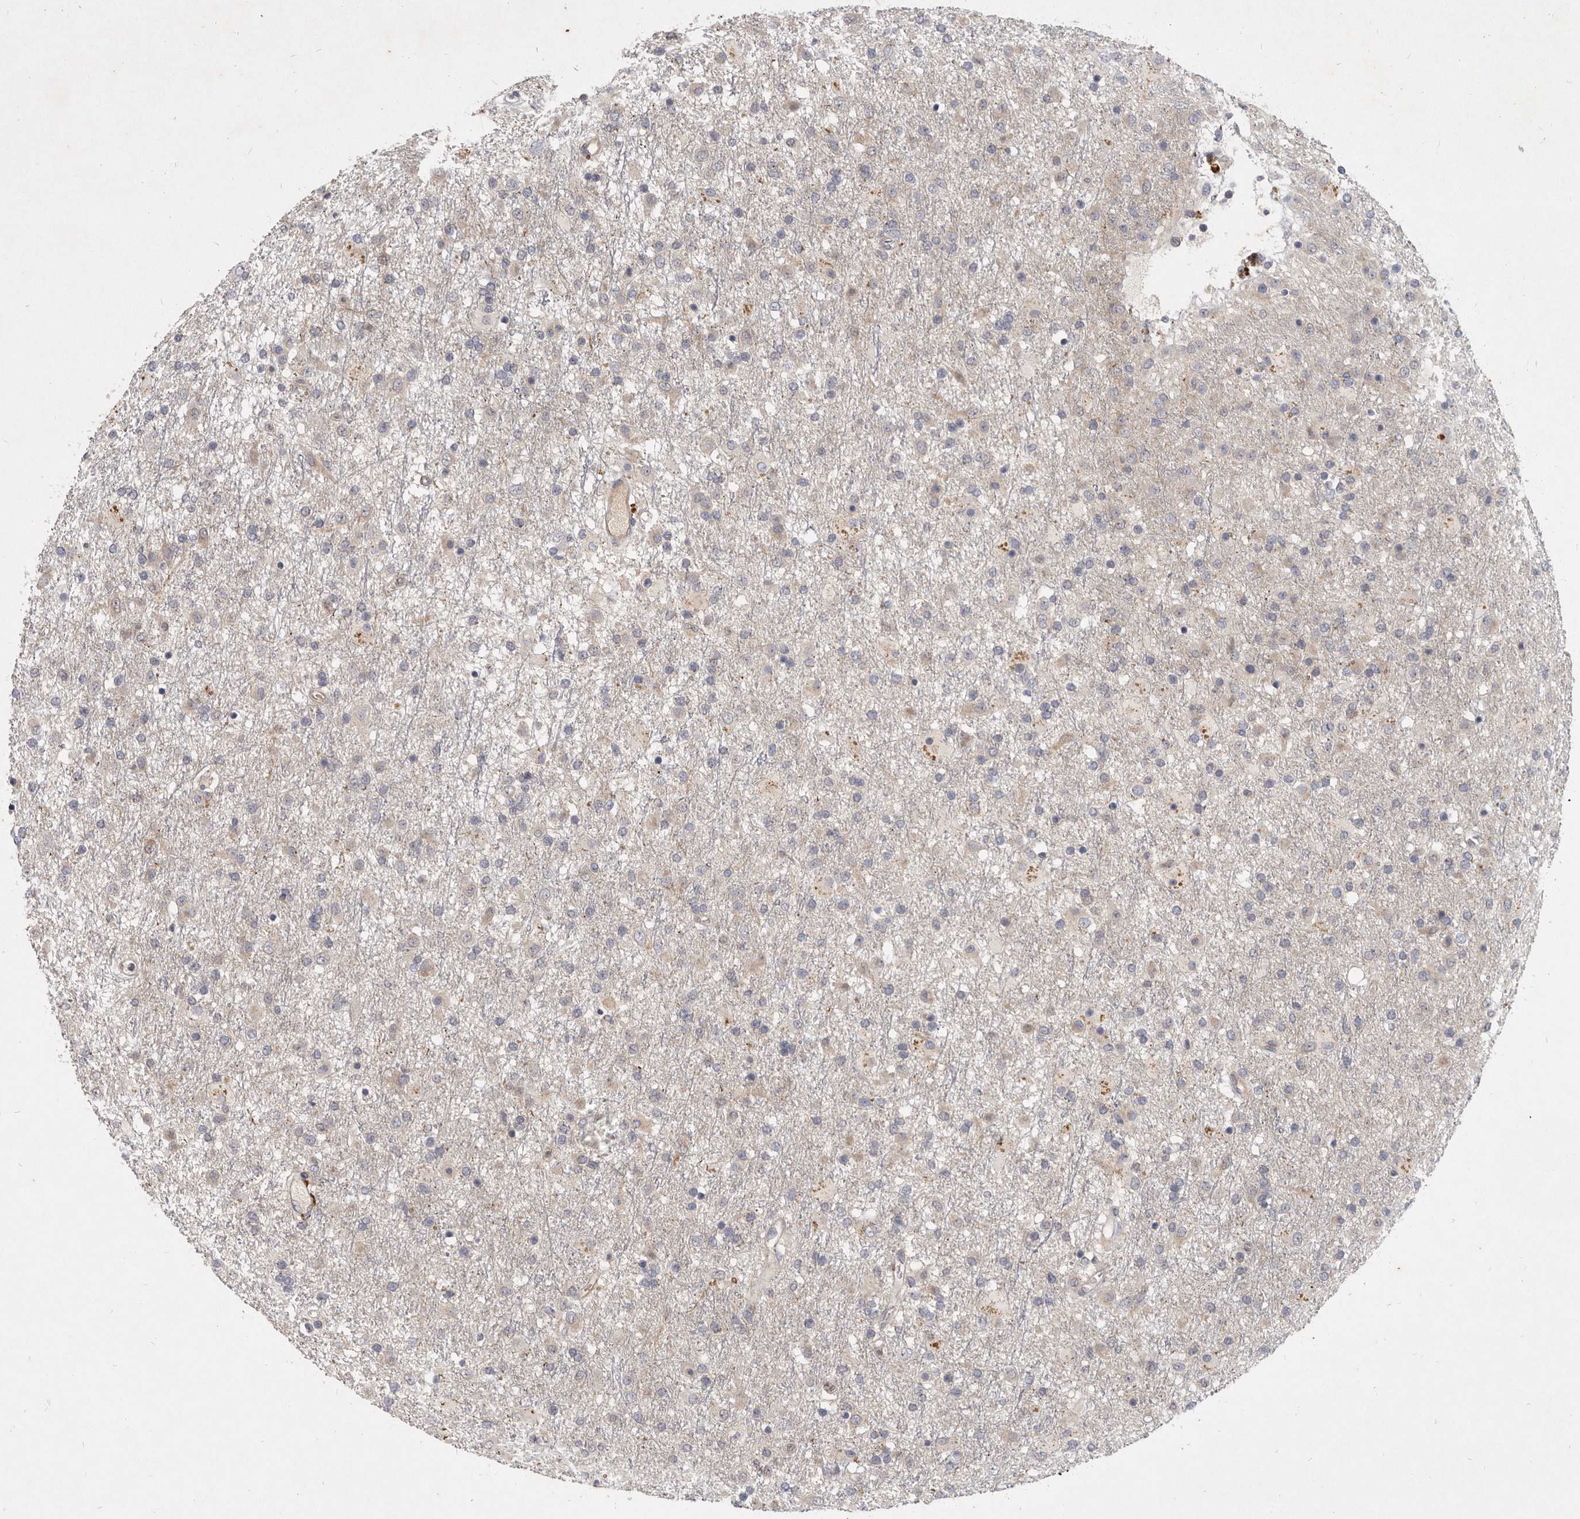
{"staining": {"intensity": "negative", "quantity": "none", "location": "none"}, "tissue": "glioma", "cell_type": "Tumor cells", "image_type": "cancer", "snomed": [{"axis": "morphology", "description": "Glioma, malignant, Low grade"}, {"axis": "topography", "description": "Brain"}], "caption": "Glioma was stained to show a protein in brown. There is no significant positivity in tumor cells.", "gene": "SLC22A1", "patient": {"sex": "male", "age": 65}}